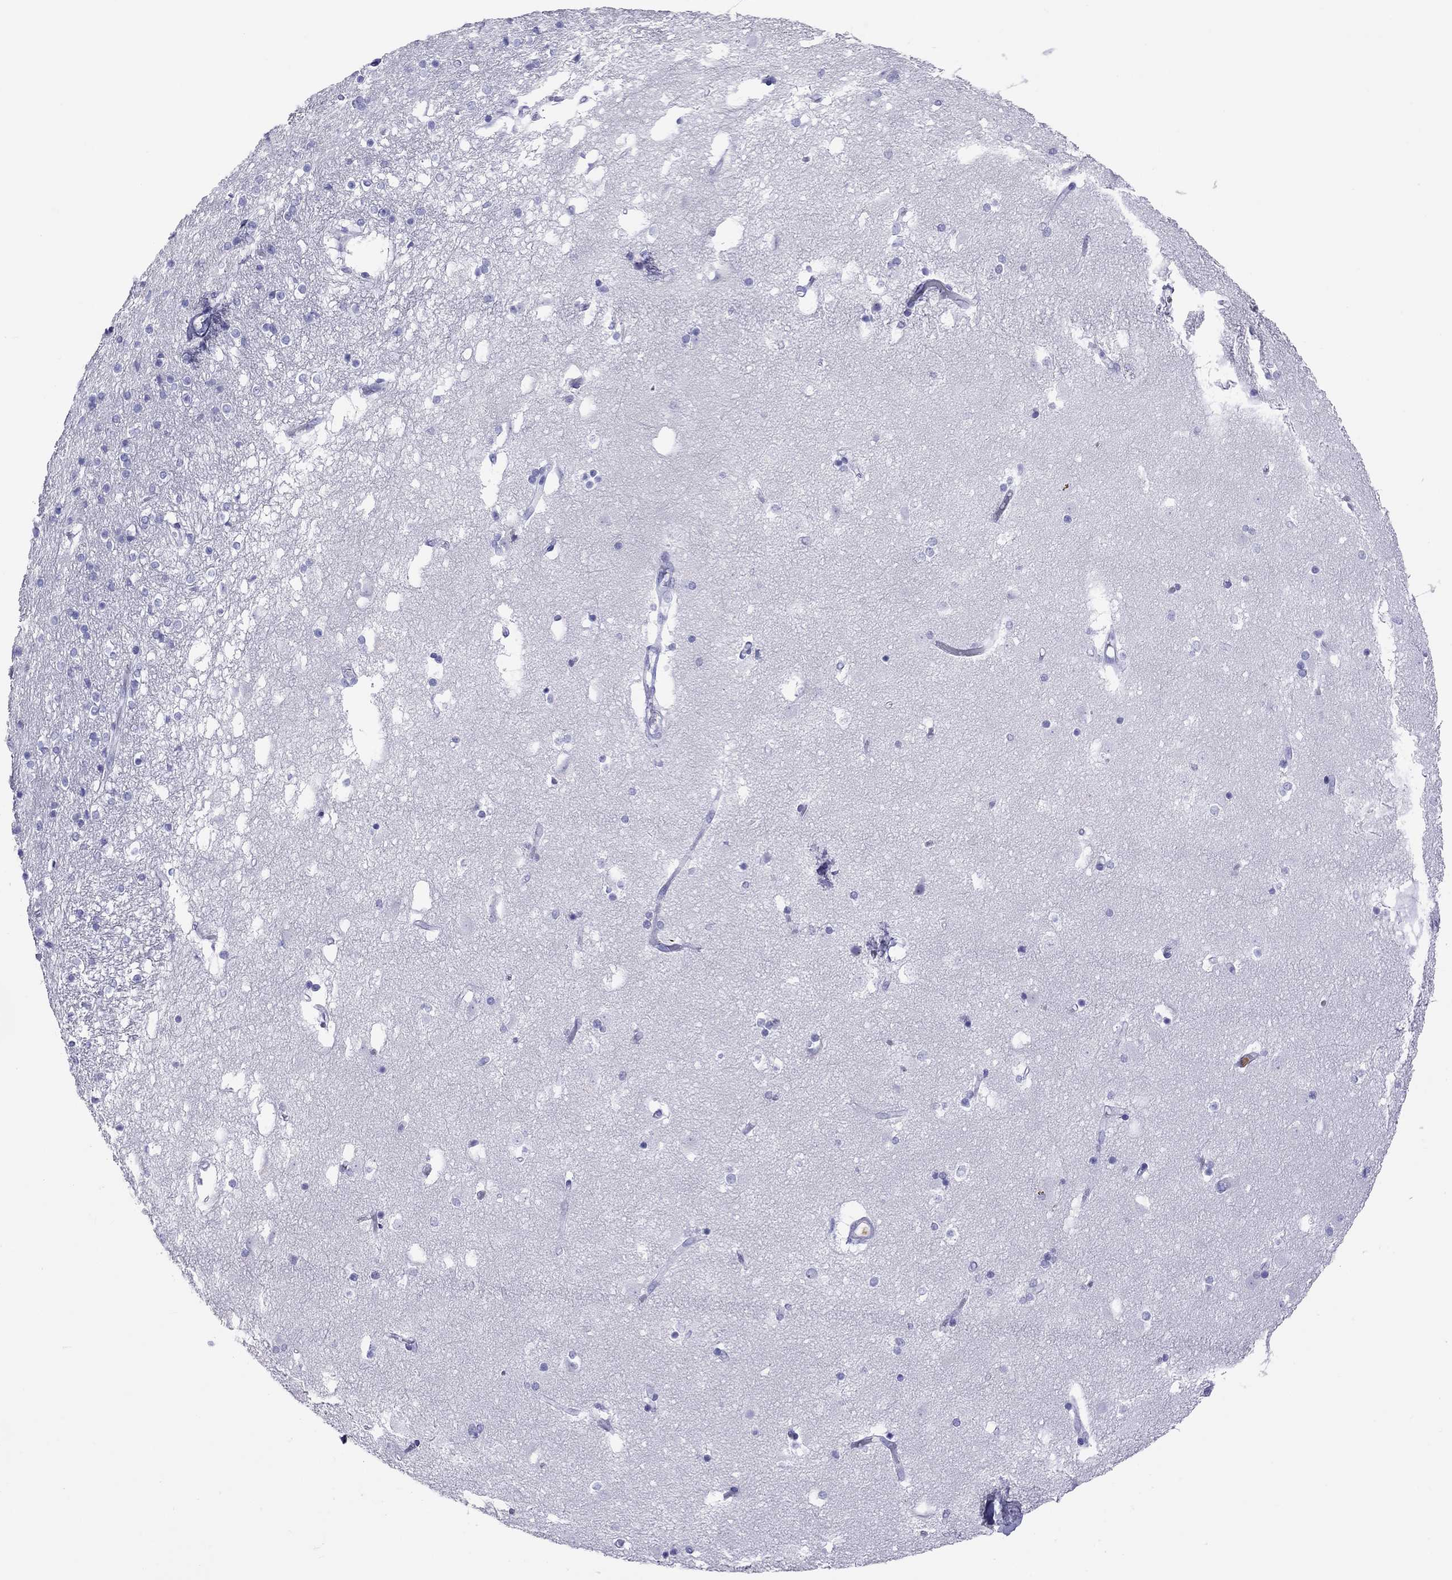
{"staining": {"intensity": "negative", "quantity": "none", "location": "none"}, "tissue": "caudate", "cell_type": "Glial cells", "image_type": "normal", "snomed": [{"axis": "morphology", "description": "Normal tissue, NOS"}, {"axis": "topography", "description": "Lateral ventricle wall"}], "caption": "DAB immunohistochemical staining of normal caudate exhibits no significant positivity in glial cells.", "gene": "SLAMF1", "patient": {"sex": "male", "age": 51}}